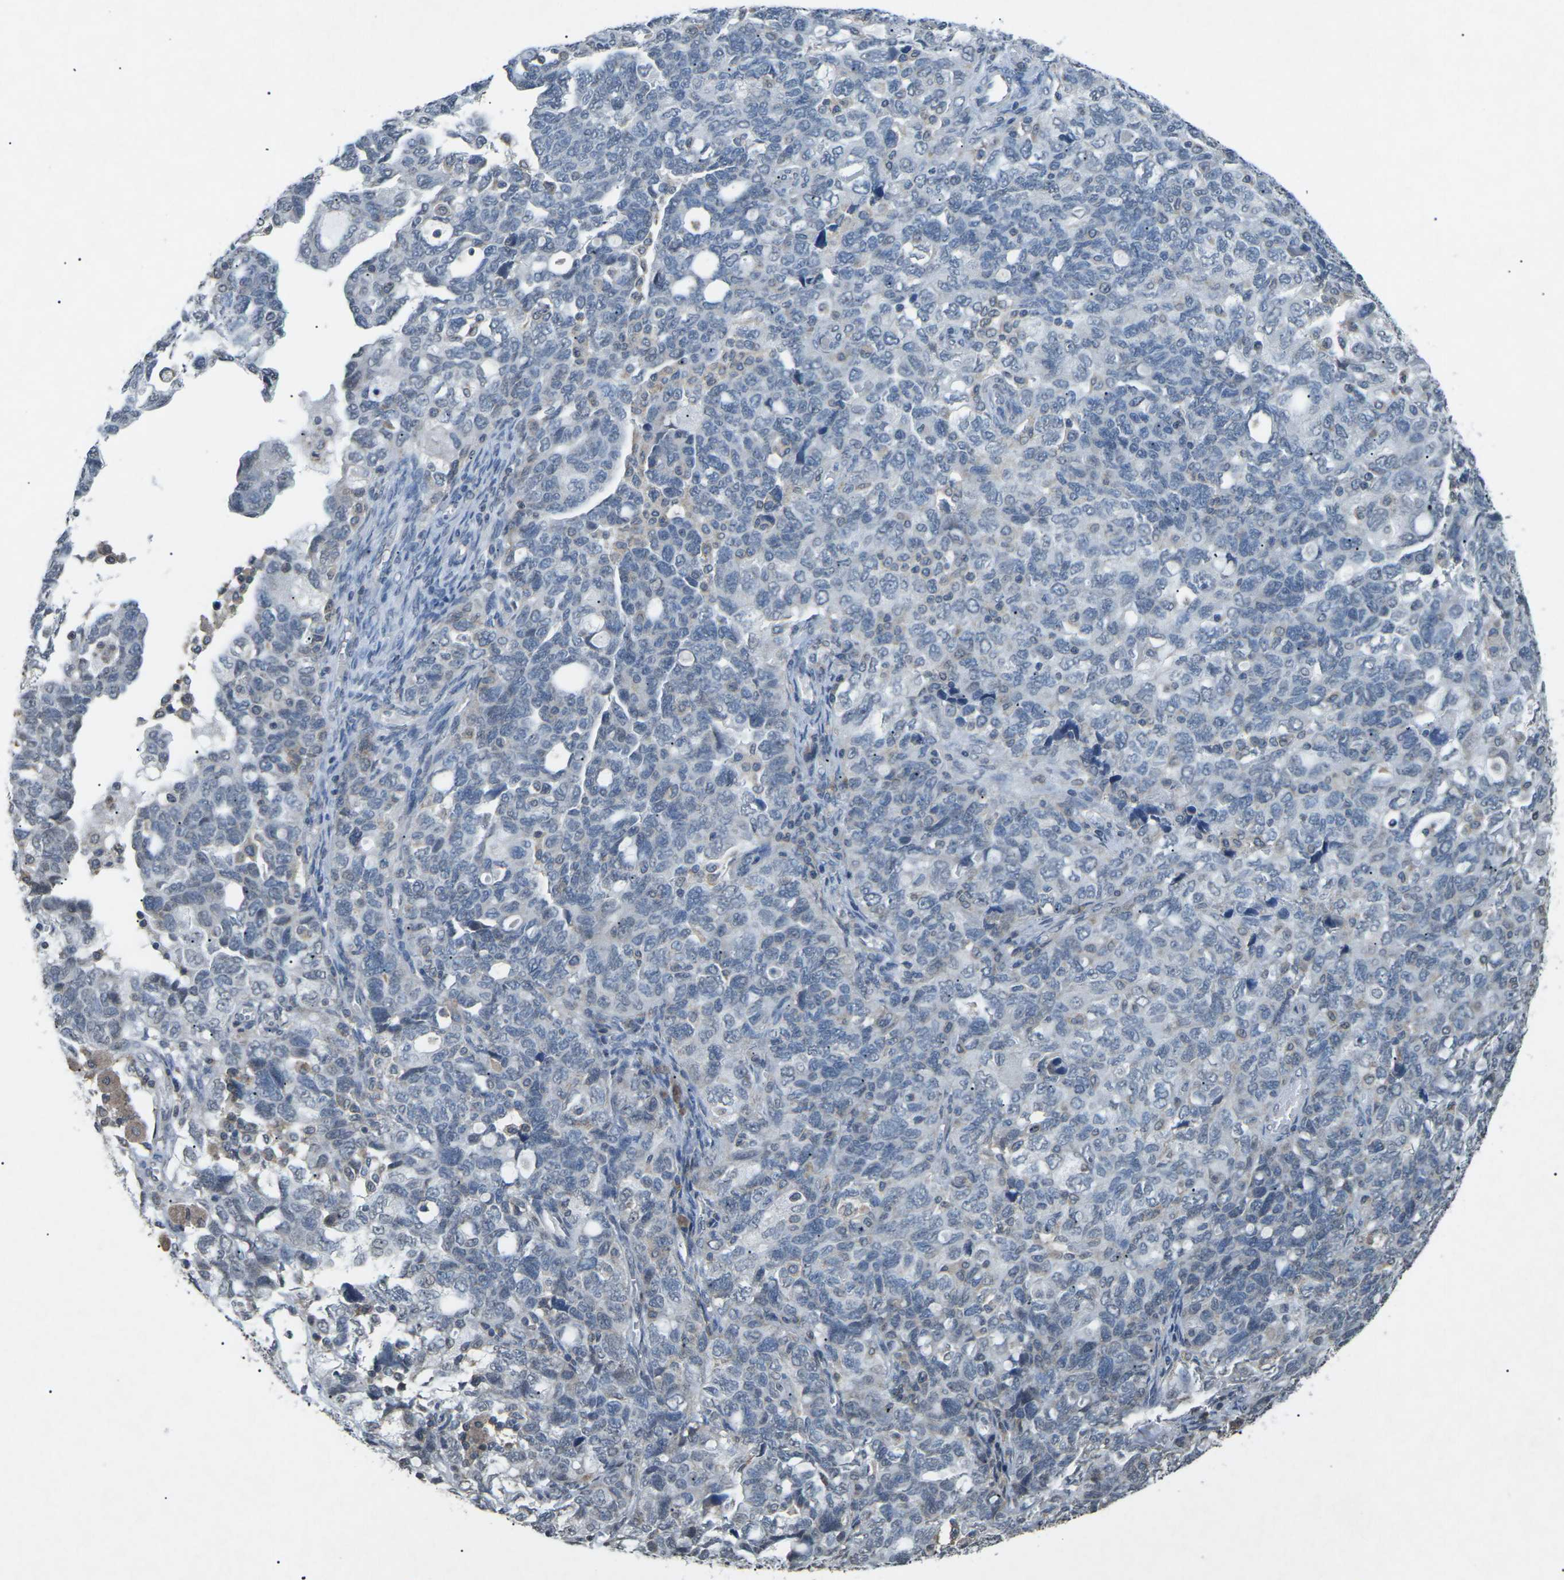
{"staining": {"intensity": "negative", "quantity": "none", "location": "none"}, "tissue": "ovarian cancer", "cell_type": "Tumor cells", "image_type": "cancer", "snomed": [{"axis": "morphology", "description": "Carcinoma, NOS"}, {"axis": "morphology", "description": "Cystadenocarcinoma, serous, NOS"}, {"axis": "topography", "description": "Ovary"}], "caption": "Immunohistochemistry image of human ovarian cancer stained for a protein (brown), which shows no expression in tumor cells. The staining was performed using DAB to visualize the protein expression in brown, while the nuclei were stained in blue with hematoxylin (Magnification: 20x).", "gene": "TFR2", "patient": {"sex": "female", "age": 69}}